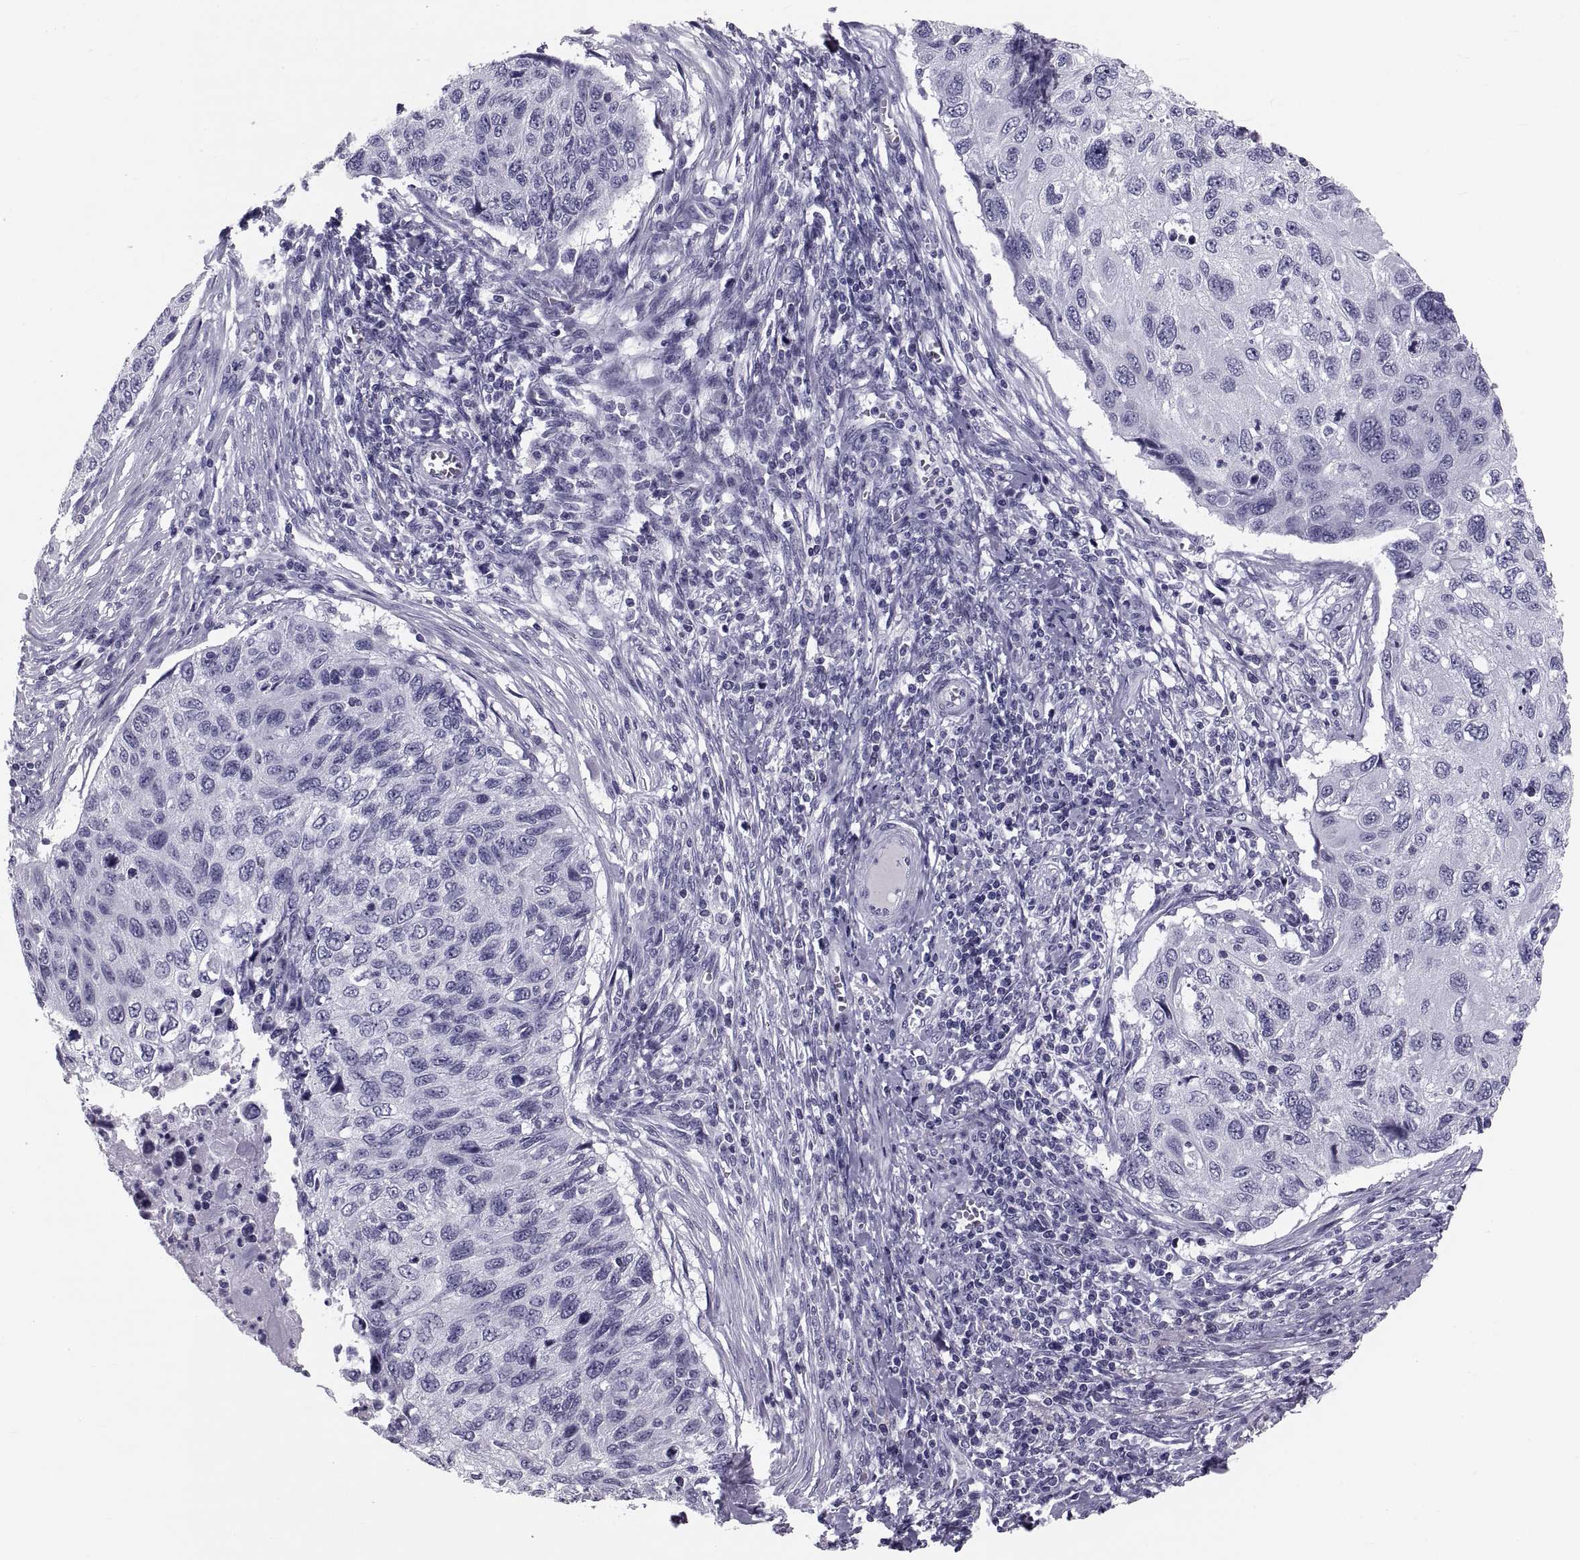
{"staining": {"intensity": "negative", "quantity": "none", "location": "none"}, "tissue": "cervical cancer", "cell_type": "Tumor cells", "image_type": "cancer", "snomed": [{"axis": "morphology", "description": "Squamous cell carcinoma, NOS"}, {"axis": "topography", "description": "Cervix"}], "caption": "Tumor cells are negative for protein expression in human cervical squamous cell carcinoma.", "gene": "CRISP1", "patient": {"sex": "female", "age": 70}}